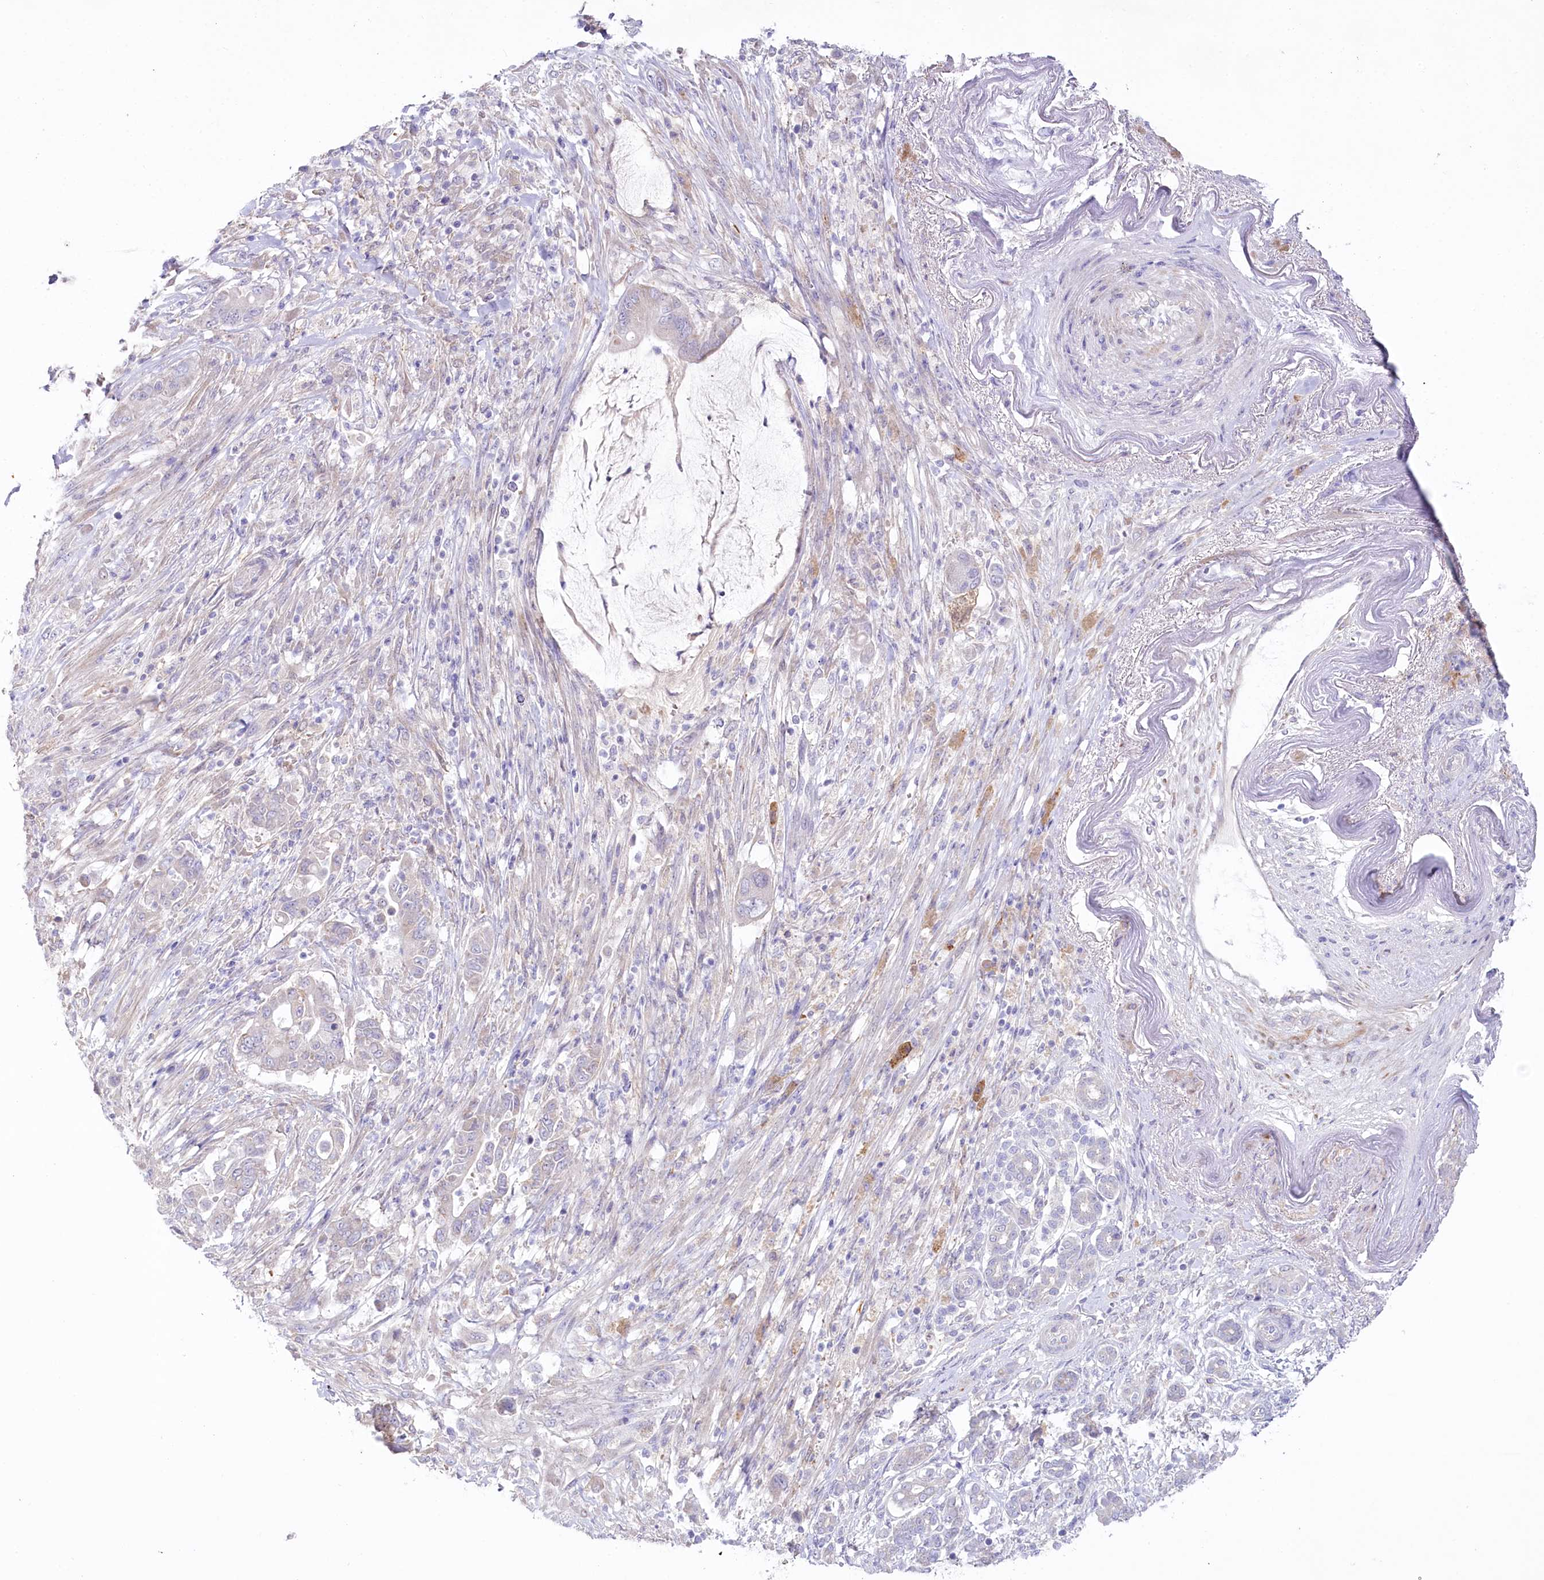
{"staining": {"intensity": "negative", "quantity": "none", "location": "none"}, "tissue": "pancreatic cancer", "cell_type": "Tumor cells", "image_type": "cancer", "snomed": [{"axis": "morphology", "description": "Adenocarcinoma, NOS"}, {"axis": "topography", "description": "Pancreas"}], "caption": "A photomicrograph of human adenocarcinoma (pancreatic) is negative for staining in tumor cells.", "gene": "MYOZ1", "patient": {"sex": "male", "age": 68}}